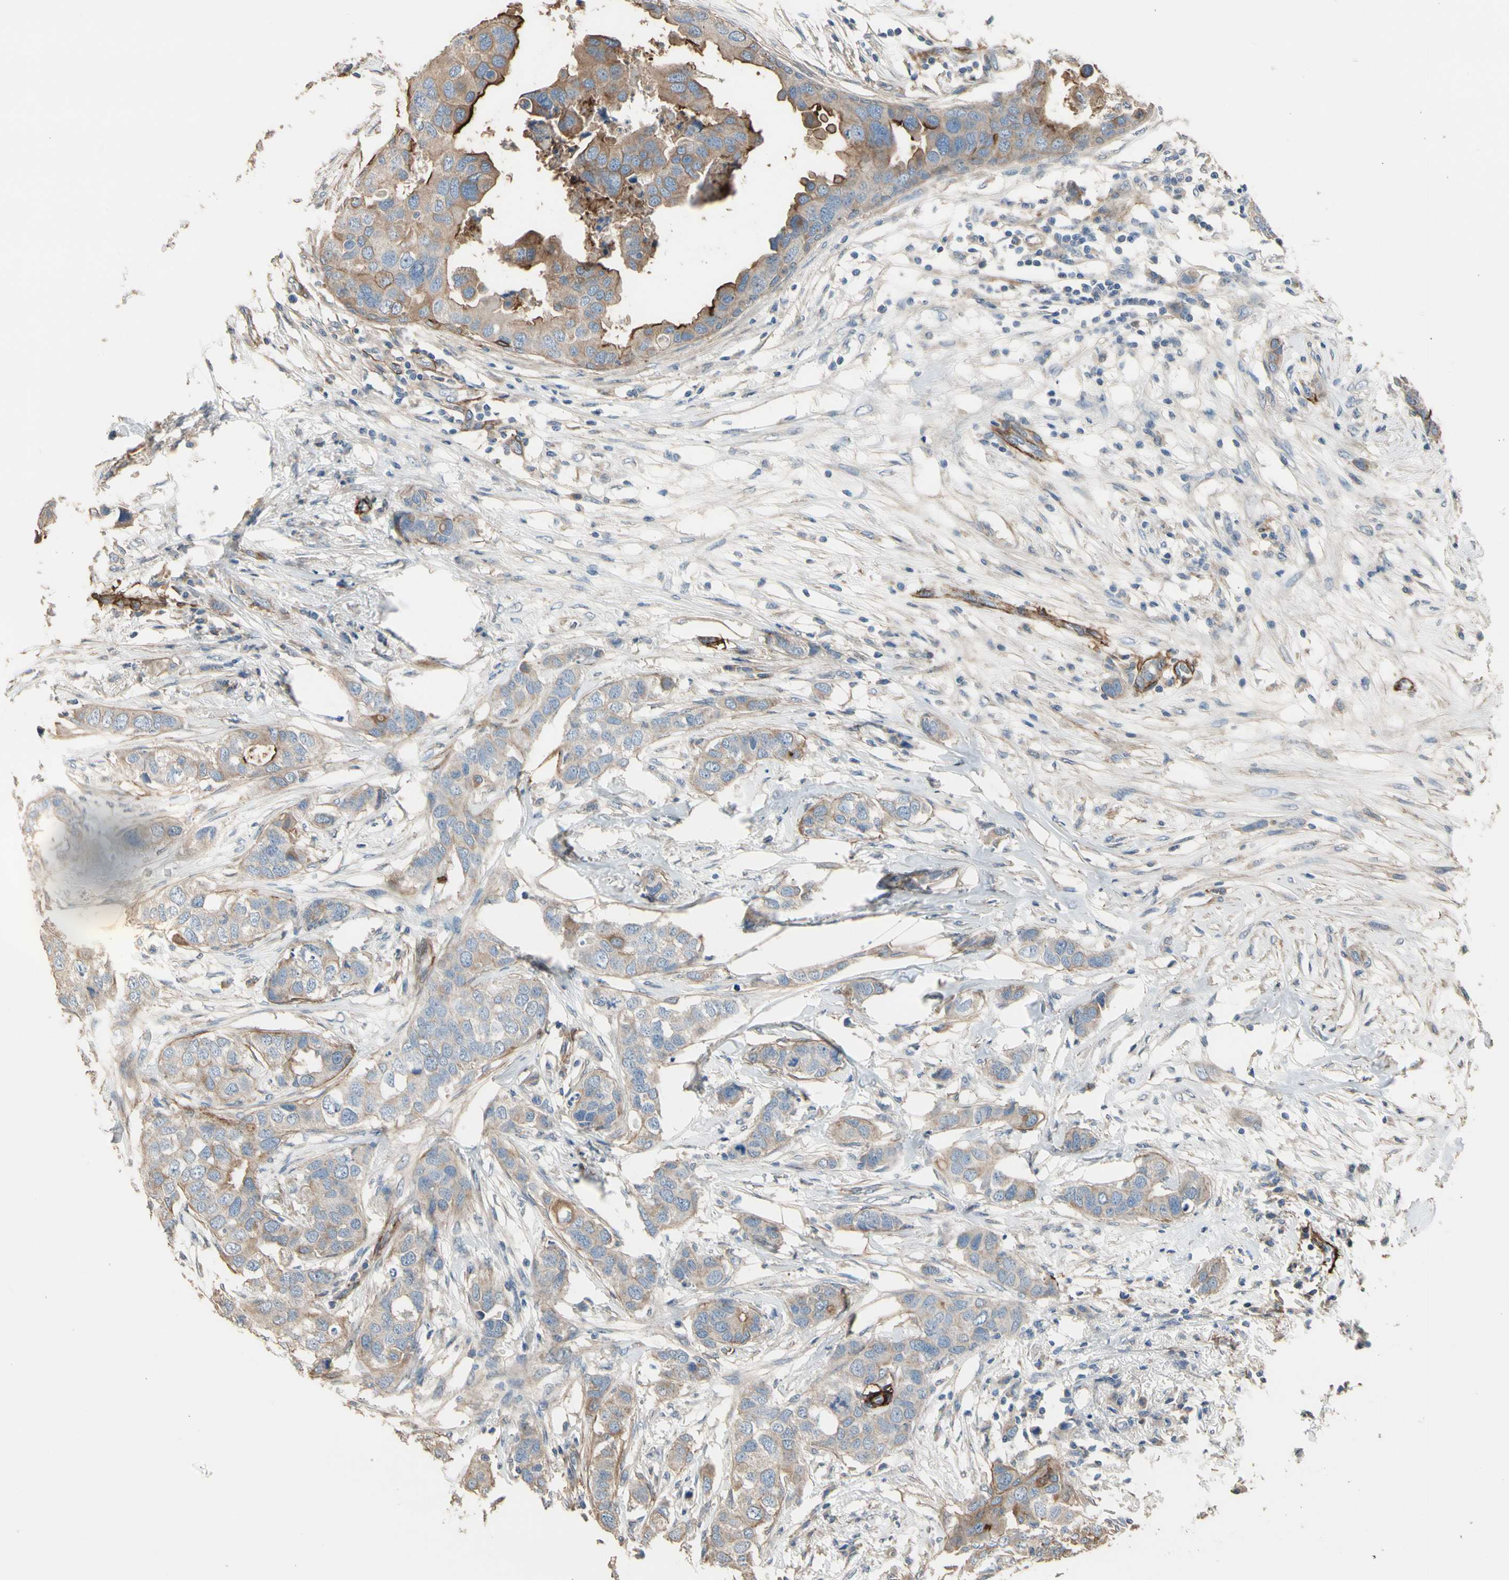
{"staining": {"intensity": "weak", "quantity": ">75%", "location": "cytoplasmic/membranous"}, "tissue": "breast cancer", "cell_type": "Tumor cells", "image_type": "cancer", "snomed": [{"axis": "morphology", "description": "Duct carcinoma"}, {"axis": "topography", "description": "Breast"}], "caption": "A high-resolution micrograph shows IHC staining of breast cancer (invasive ductal carcinoma), which shows weak cytoplasmic/membranous staining in about >75% of tumor cells.", "gene": "SUSD2", "patient": {"sex": "female", "age": 50}}